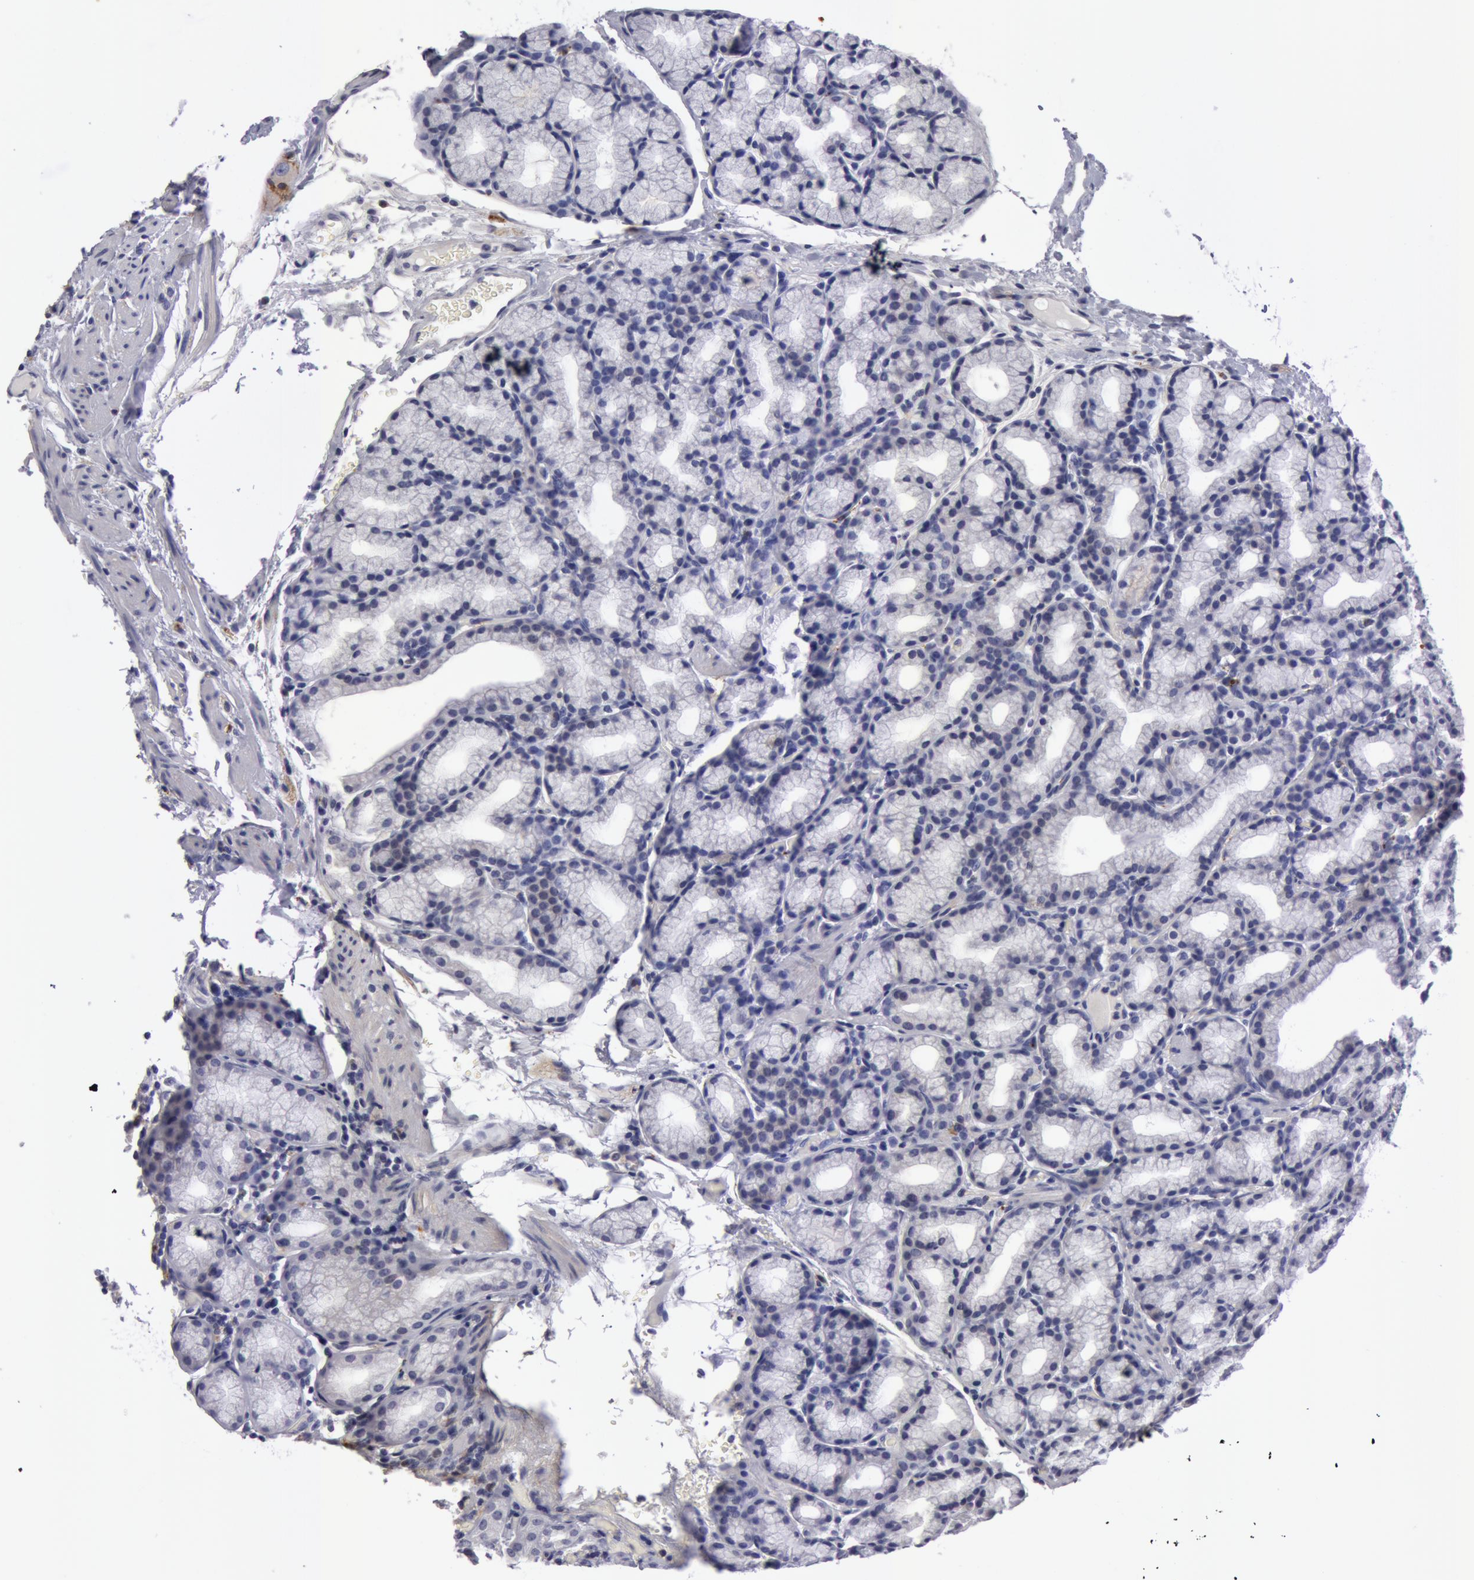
{"staining": {"intensity": "weak", "quantity": ">75%", "location": "cytoplasmic/membranous"}, "tissue": "duodenum", "cell_type": "Glandular cells", "image_type": "normal", "snomed": [{"axis": "morphology", "description": "Normal tissue, NOS"}, {"axis": "topography", "description": "Duodenum"}], "caption": "A high-resolution photomicrograph shows immunohistochemistry (IHC) staining of unremarkable duodenum, which exhibits weak cytoplasmic/membranous staining in approximately >75% of glandular cells.", "gene": "NLGN4X", "patient": {"sex": "female", "age": 48}}